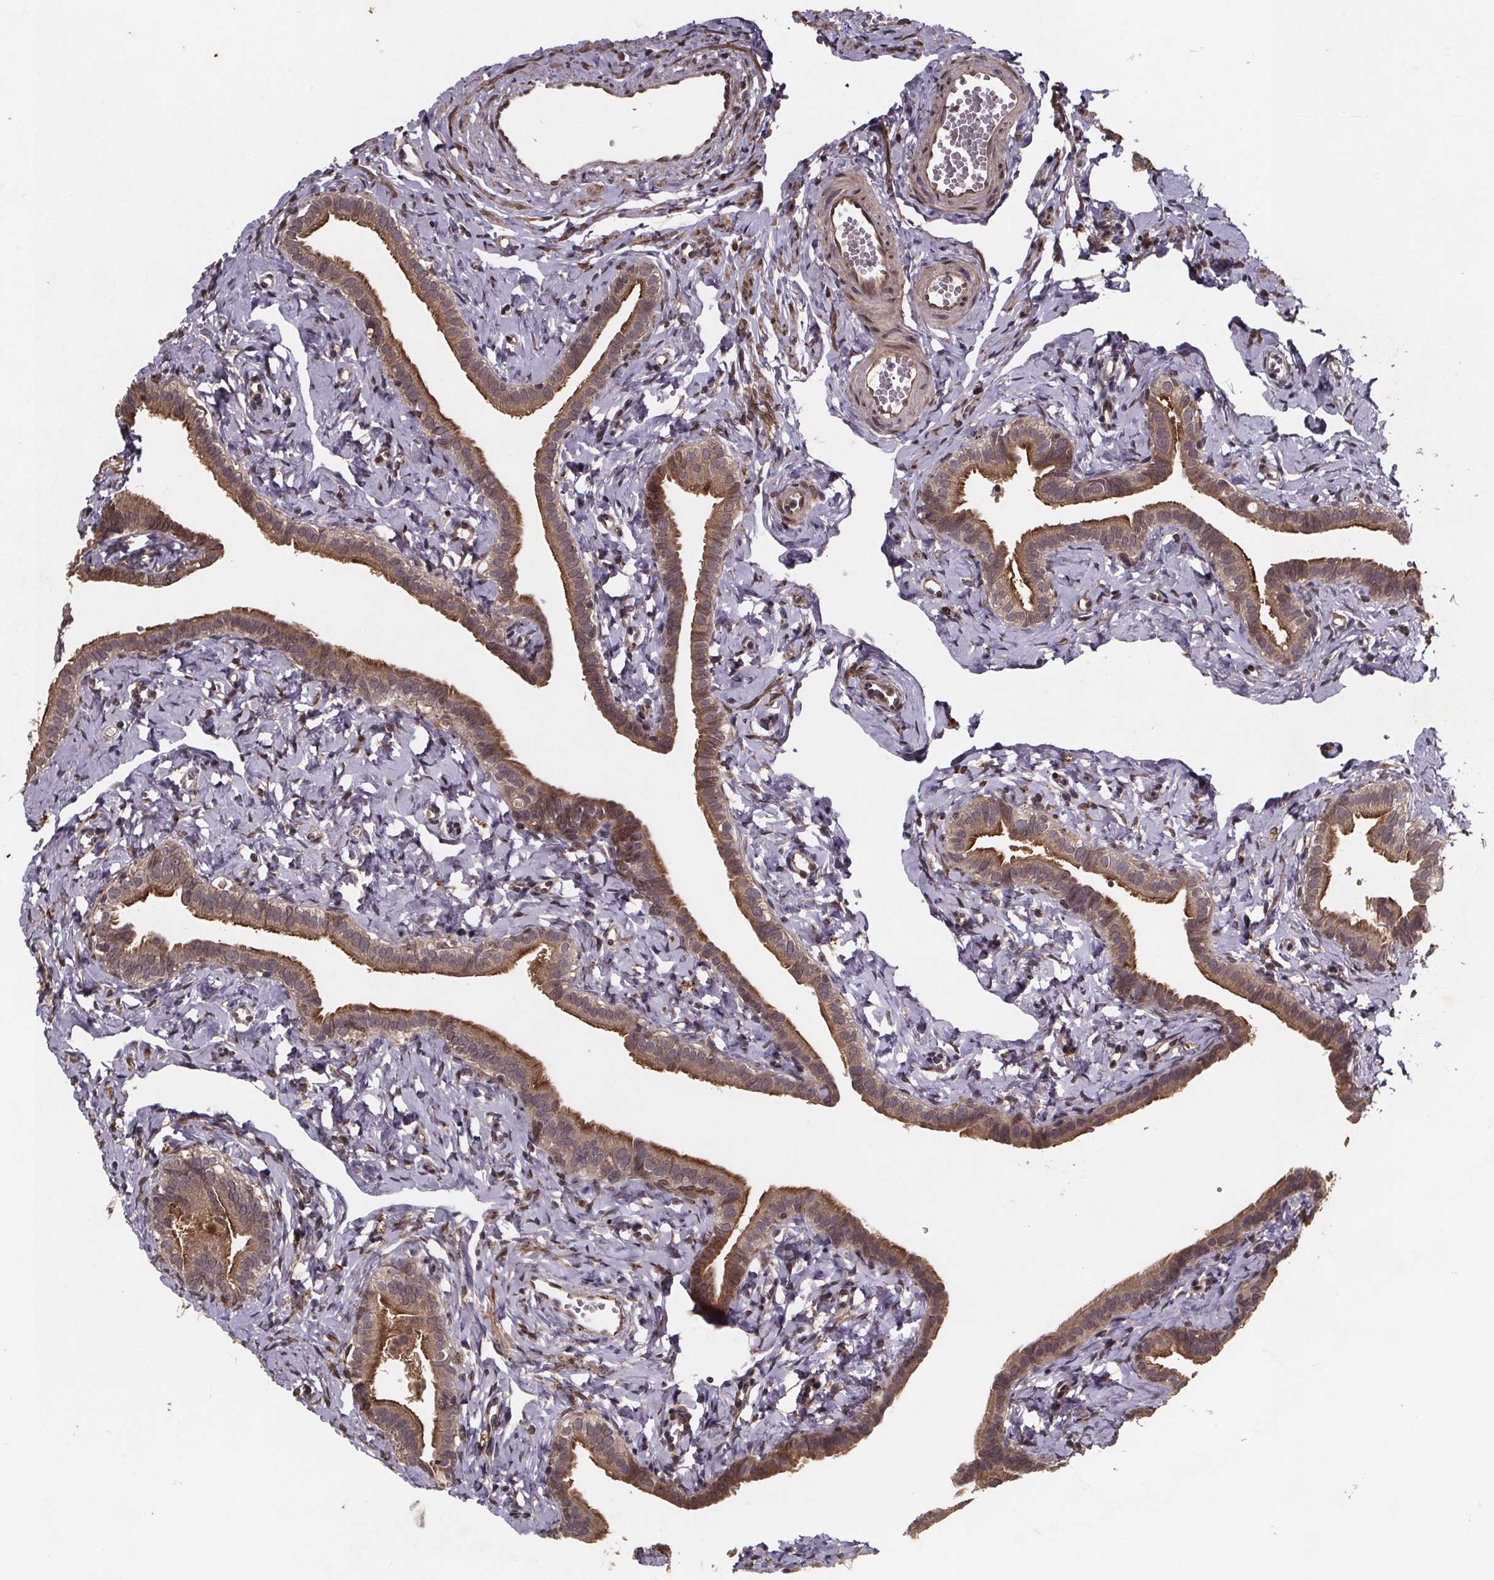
{"staining": {"intensity": "moderate", "quantity": ">75%", "location": "cytoplasmic/membranous"}, "tissue": "fallopian tube", "cell_type": "Glandular cells", "image_type": "normal", "snomed": [{"axis": "morphology", "description": "Normal tissue, NOS"}, {"axis": "topography", "description": "Fallopian tube"}], "caption": "DAB immunohistochemical staining of benign fallopian tube displays moderate cytoplasmic/membranous protein staining in approximately >75% of glandular cells.", "gene": "PIERCE2", "patient": {"sex": "female", "age": 41}}